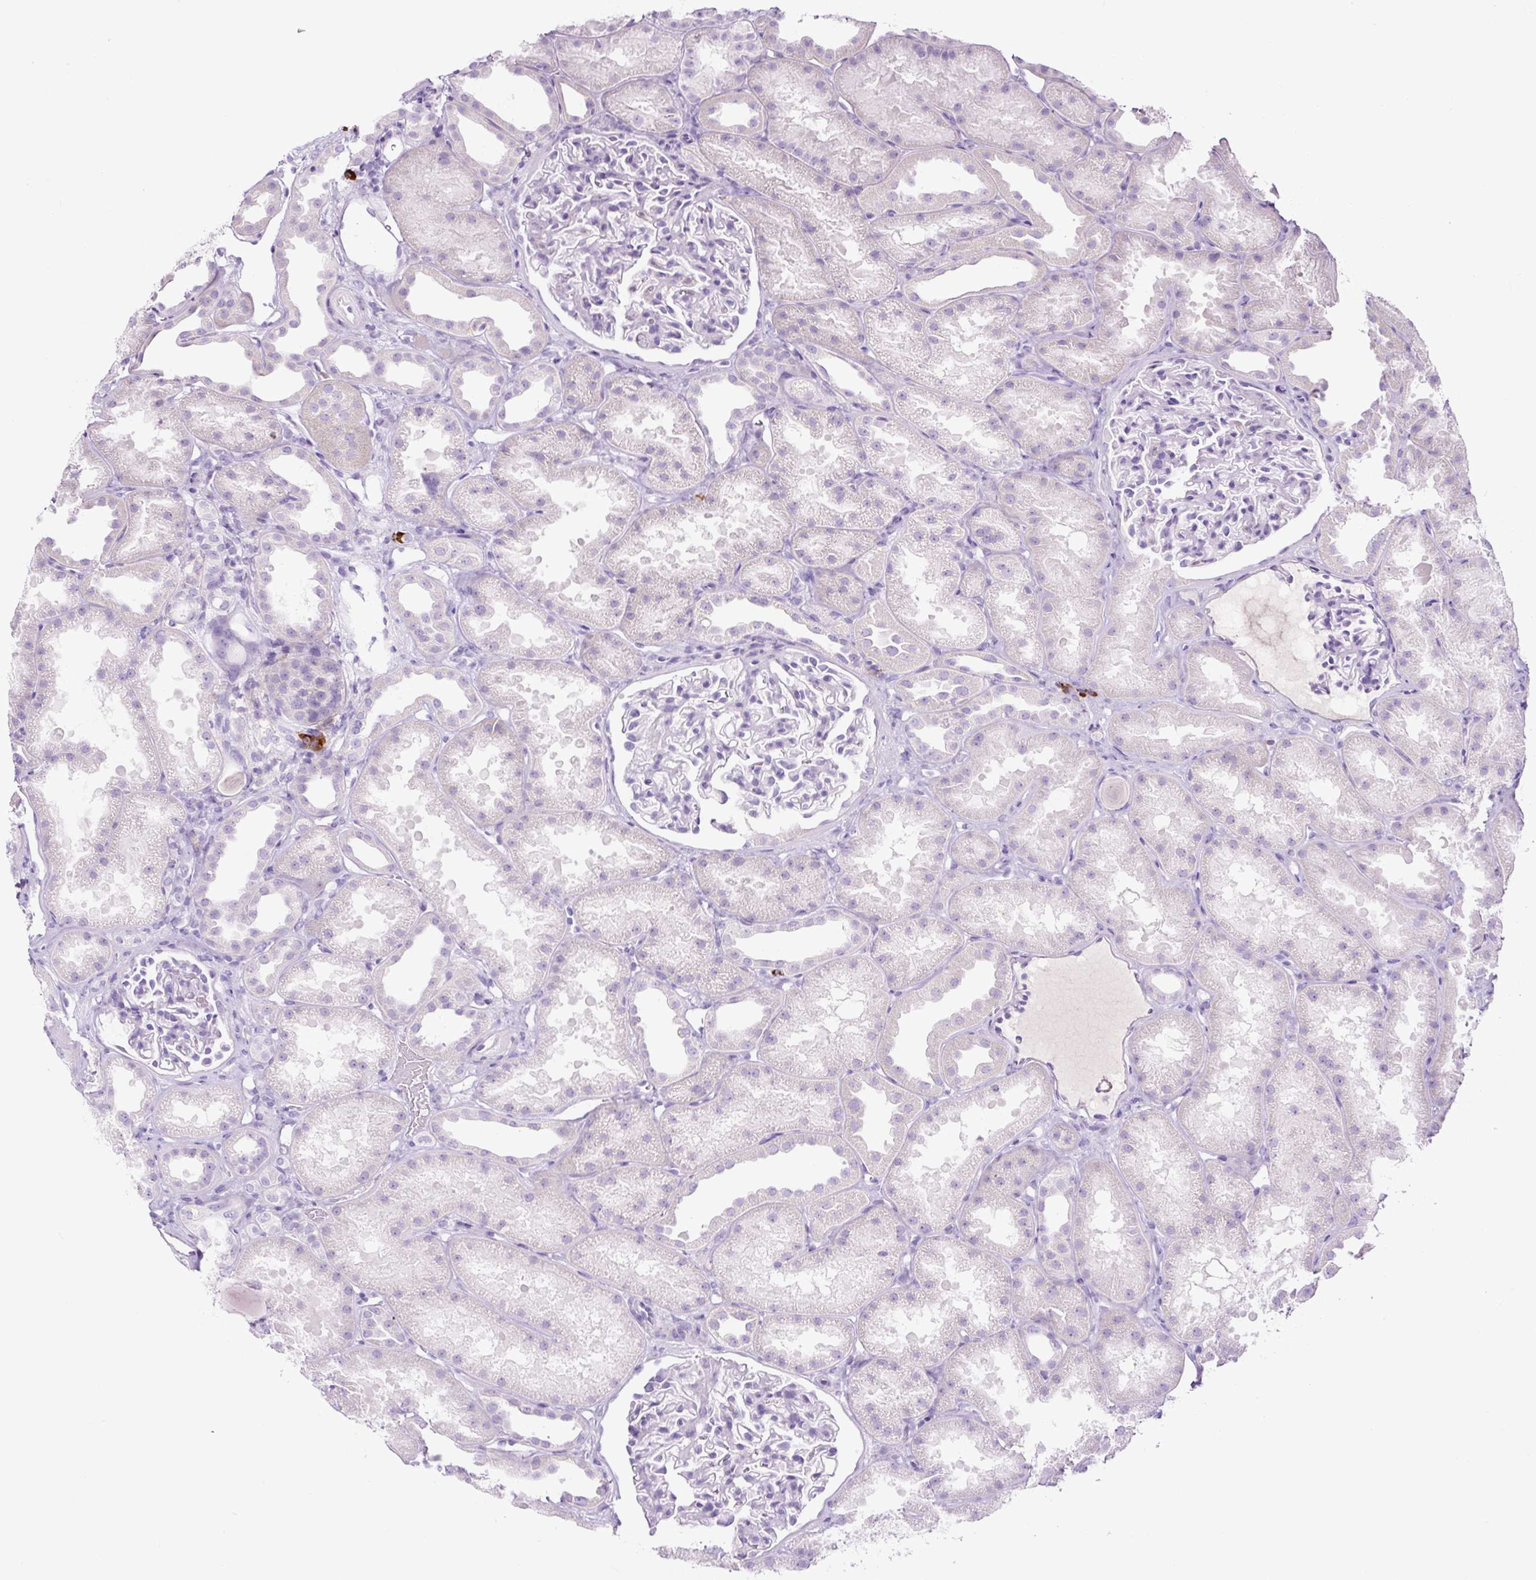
{"staining": {"intensity": "negative", "quantity": "none", "location": "none"}, "tissue": "kidney", "cell_type": "Cells in glomeruli", "image_type": "normal", "snomed": [{"axis": "morphology", "description": "Normal tissue, NOS"}, {"axis": "topography", "description": "Kidney"}], "caption": "The immunohistochemistry (IHC) micrograph has no significant staining in cells in glomeruli of kidney.", "gene": "RNF212B", "patient": {"sex": "male", "age": 61}}